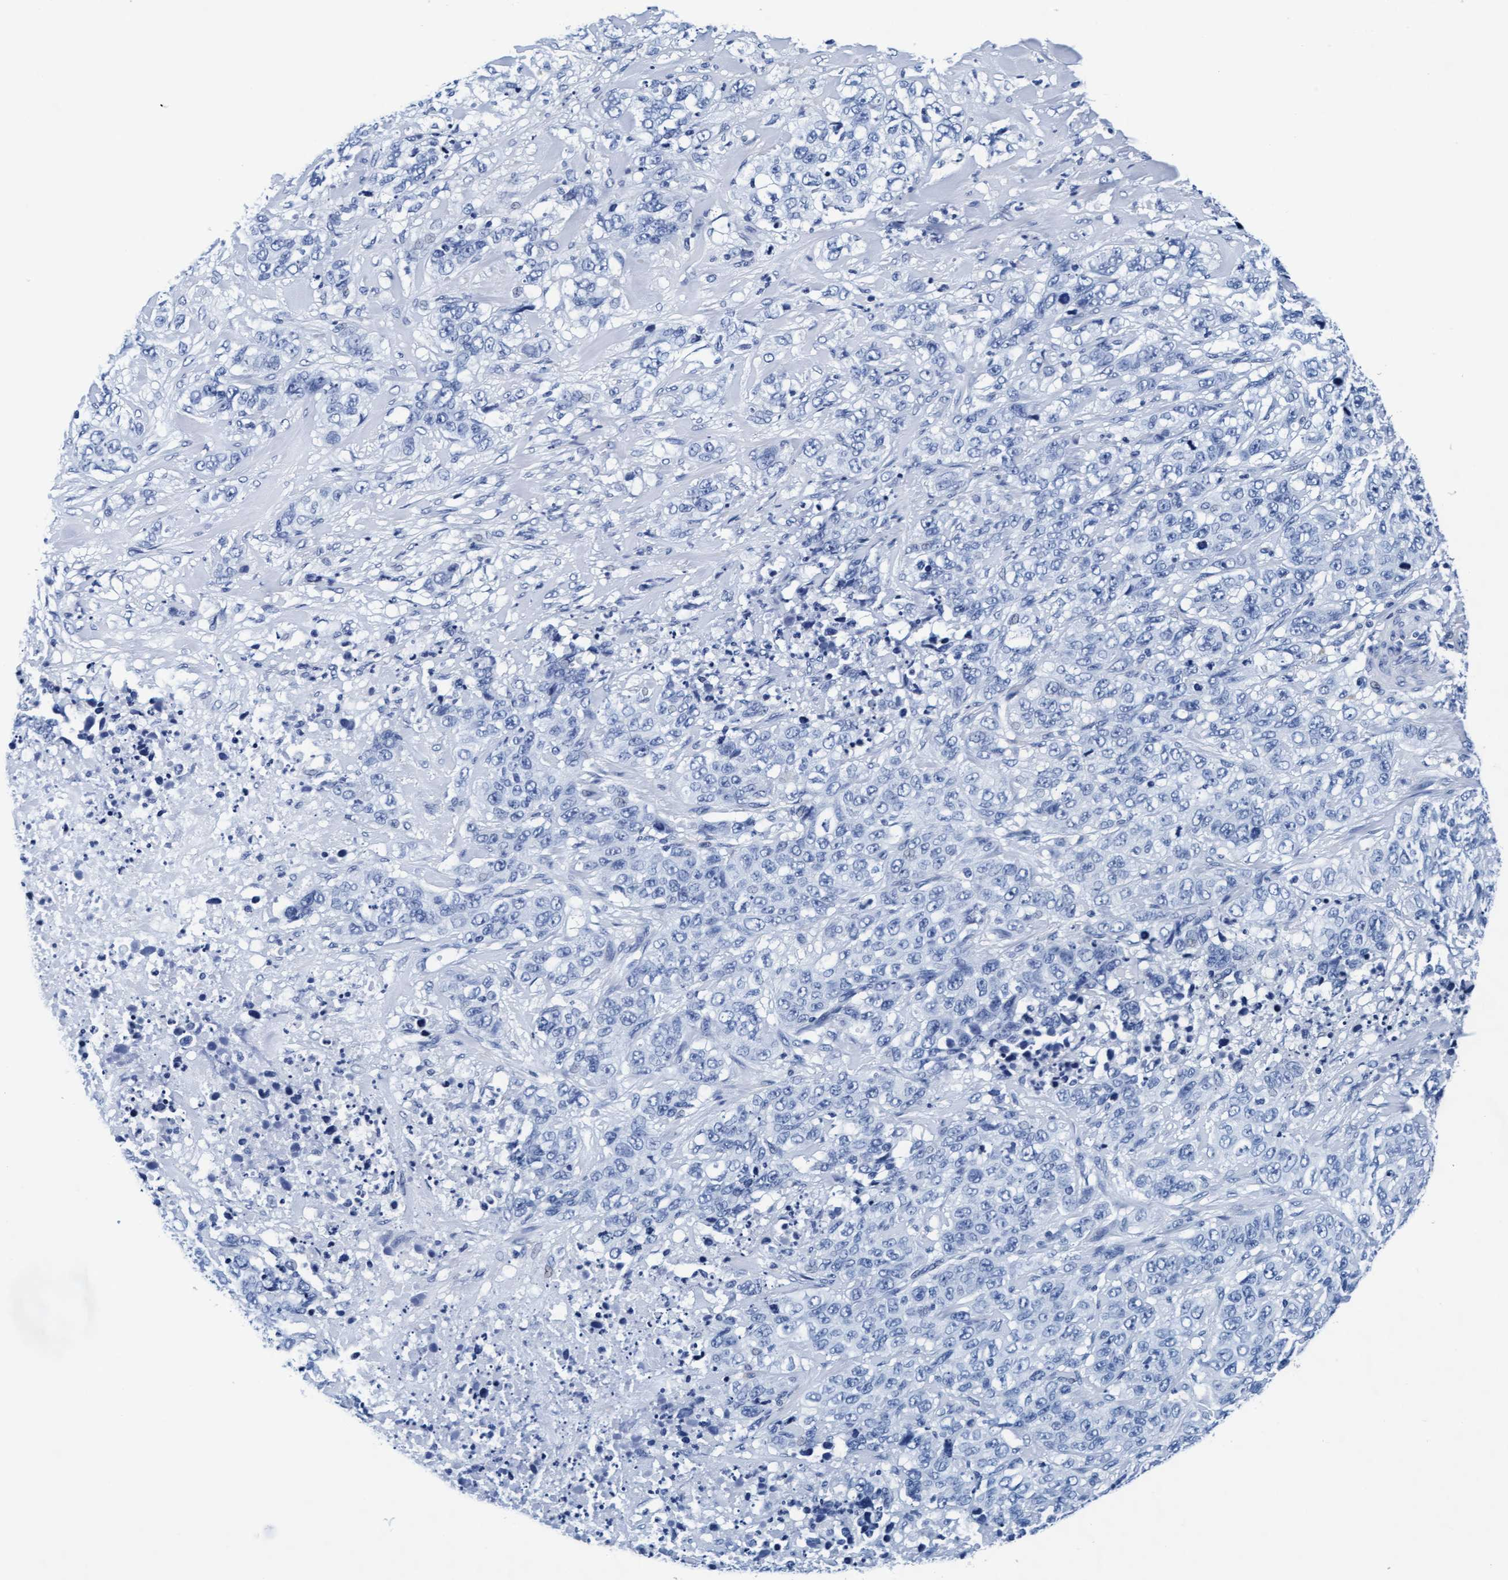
{"staining": {"intensity": "negative", "quantity": "none", "location": "none"}, "tissue": "stomach cancer", "cell_type": "Tumor cells", "image_type": "cancer", "snomed": [{"axis": "morphology", "description": "Adenocarcinoma, NOS"}, {"axis": "topography", "description": "Stomach"}], "caption": "Image shows no protein expression in tumor cells of adenocarcinoma (stomach) tissue. (DAB IHC with hematoxylin counter stain).", "gene": "ARSG", "patient": {"sex": "male", "age": 48}}